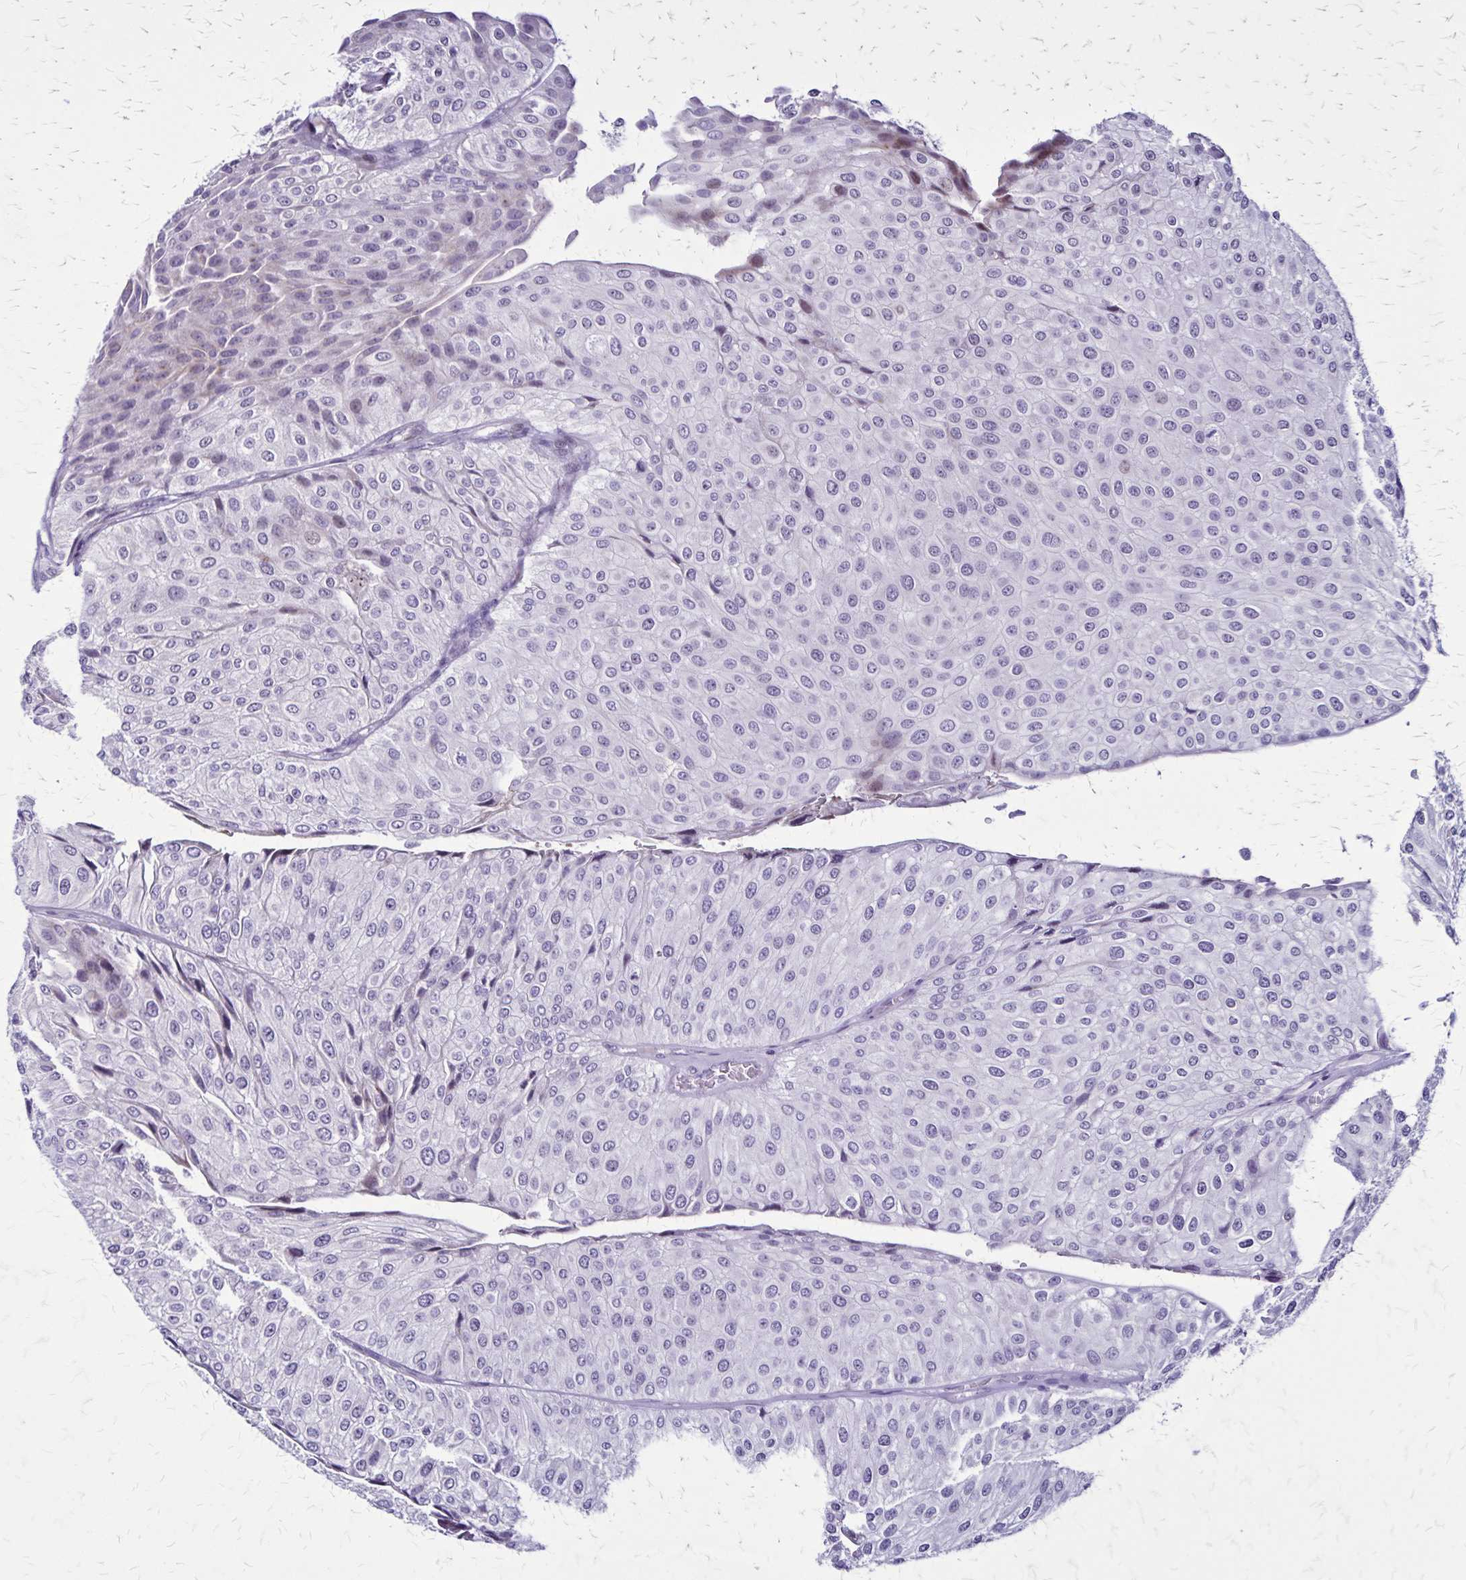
{"staining": {"intensity": "negative", "quantity": "none", "location": "none"}, "tissue": "urothelial cancer", "cell_type": "Tumor cells", "image_type": "cancer", "snomed": [{"axis": "morphology", "description": "Urothelial carcinoma, NOS"}, {"axis": "topography", "description": "Urinary bladder"}], "caption": "Immunohistochemical staining of human urothelial cancer demonstrates no significant positivity in tumor cells.", "gene": "OR51B5", "patient": {"sex": "male", "age": 67}}